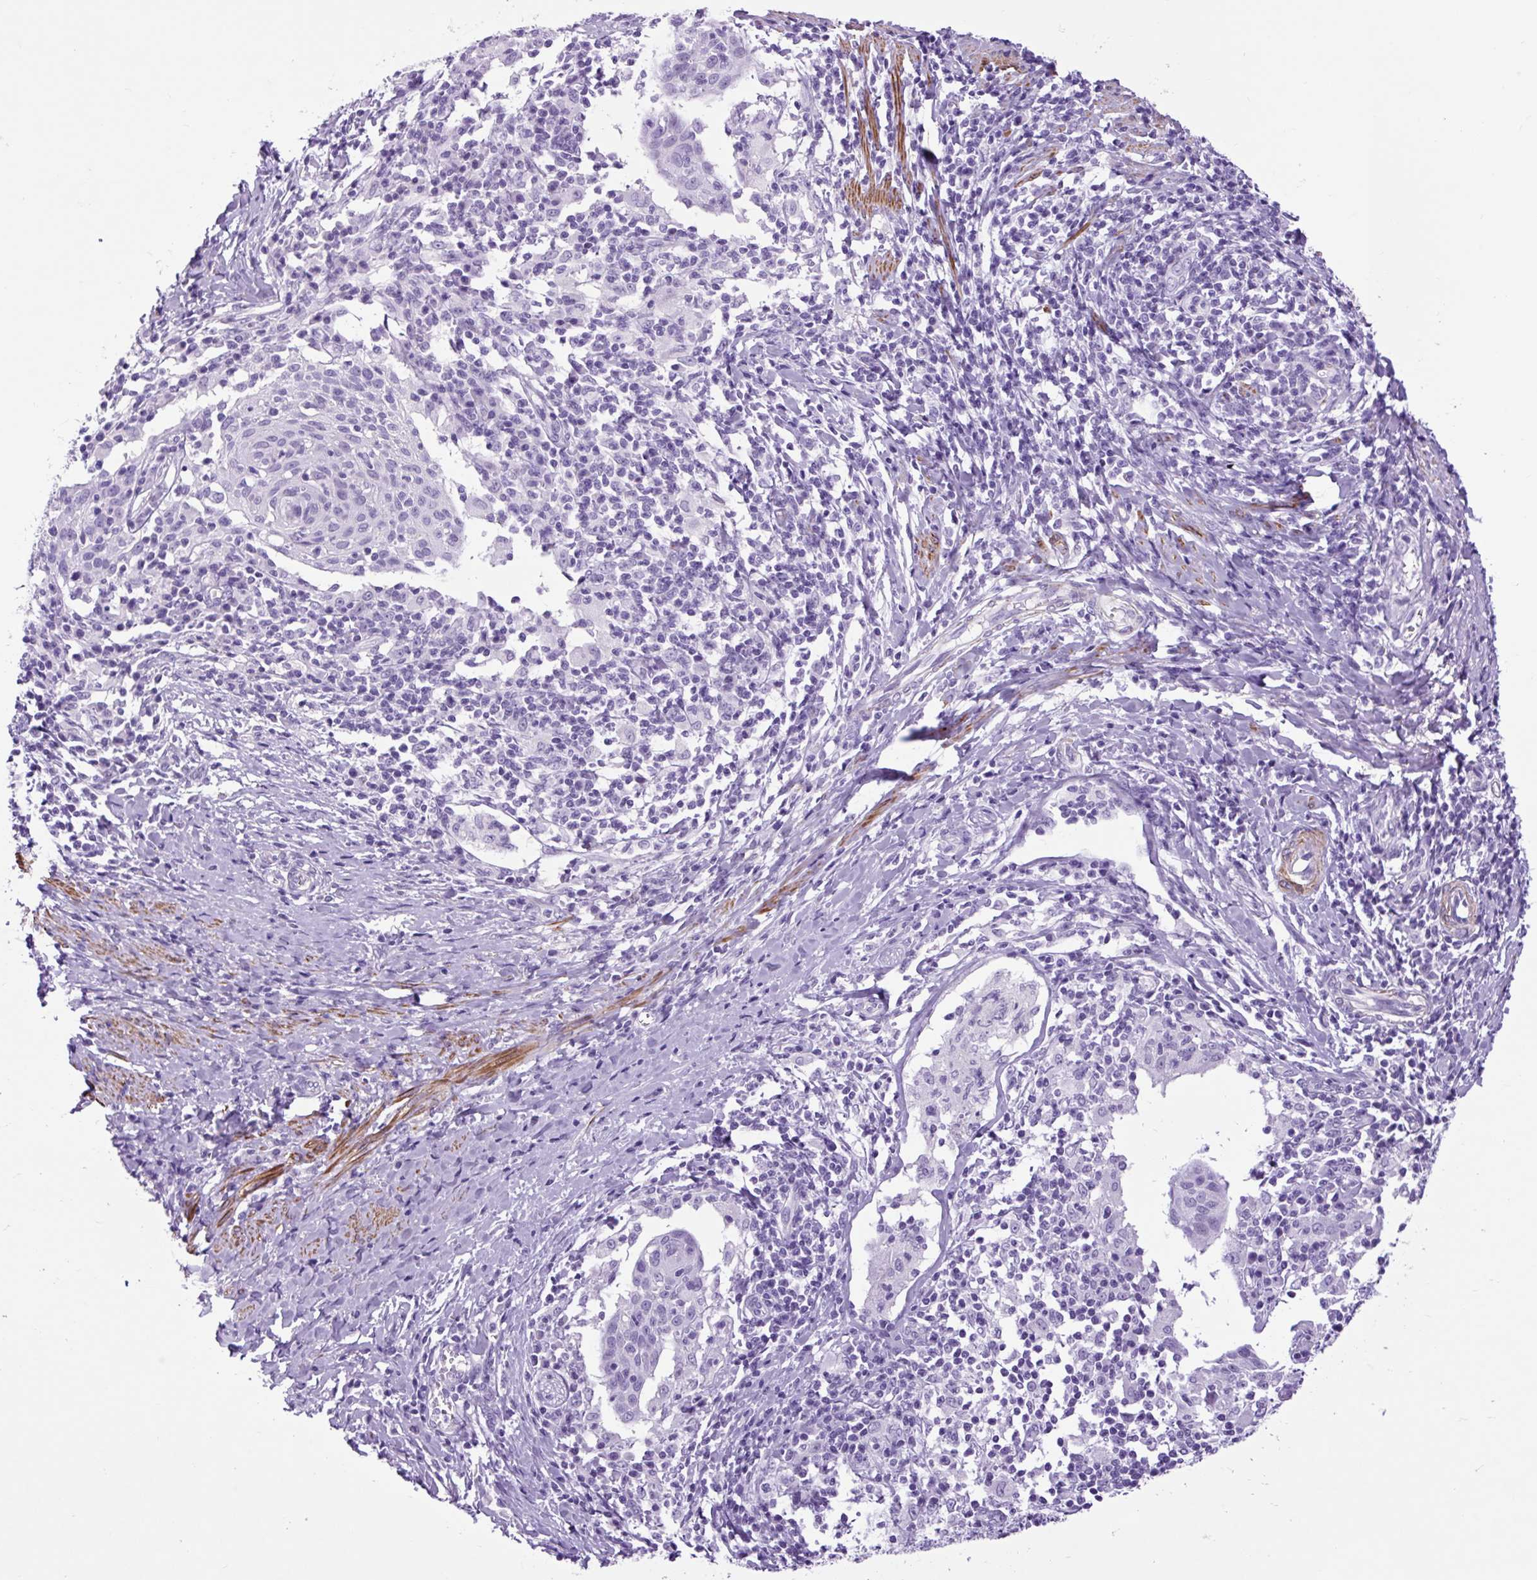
{"staining": {"intensity": "negative", "quantity": "none", "location": "none"}, "tissue": "cervical cancer", "cell_type": "Tumor cells", "image_type": "cancer", "snomed": [{"axis": "morphology", "description": "Squamous cell carcinoma, NOS"}, {"axis": "topography", "description": "Cervix"}], "caption": "High magnification brightfield microscopy of squamous cell carcinoma (cervical) stained with DAB (brown) and counterstained with hematoxylin (blue): tumor cells show no significant positivity.", "gene": "DPP6", "patient": {"sex": "female", "age": 52}}